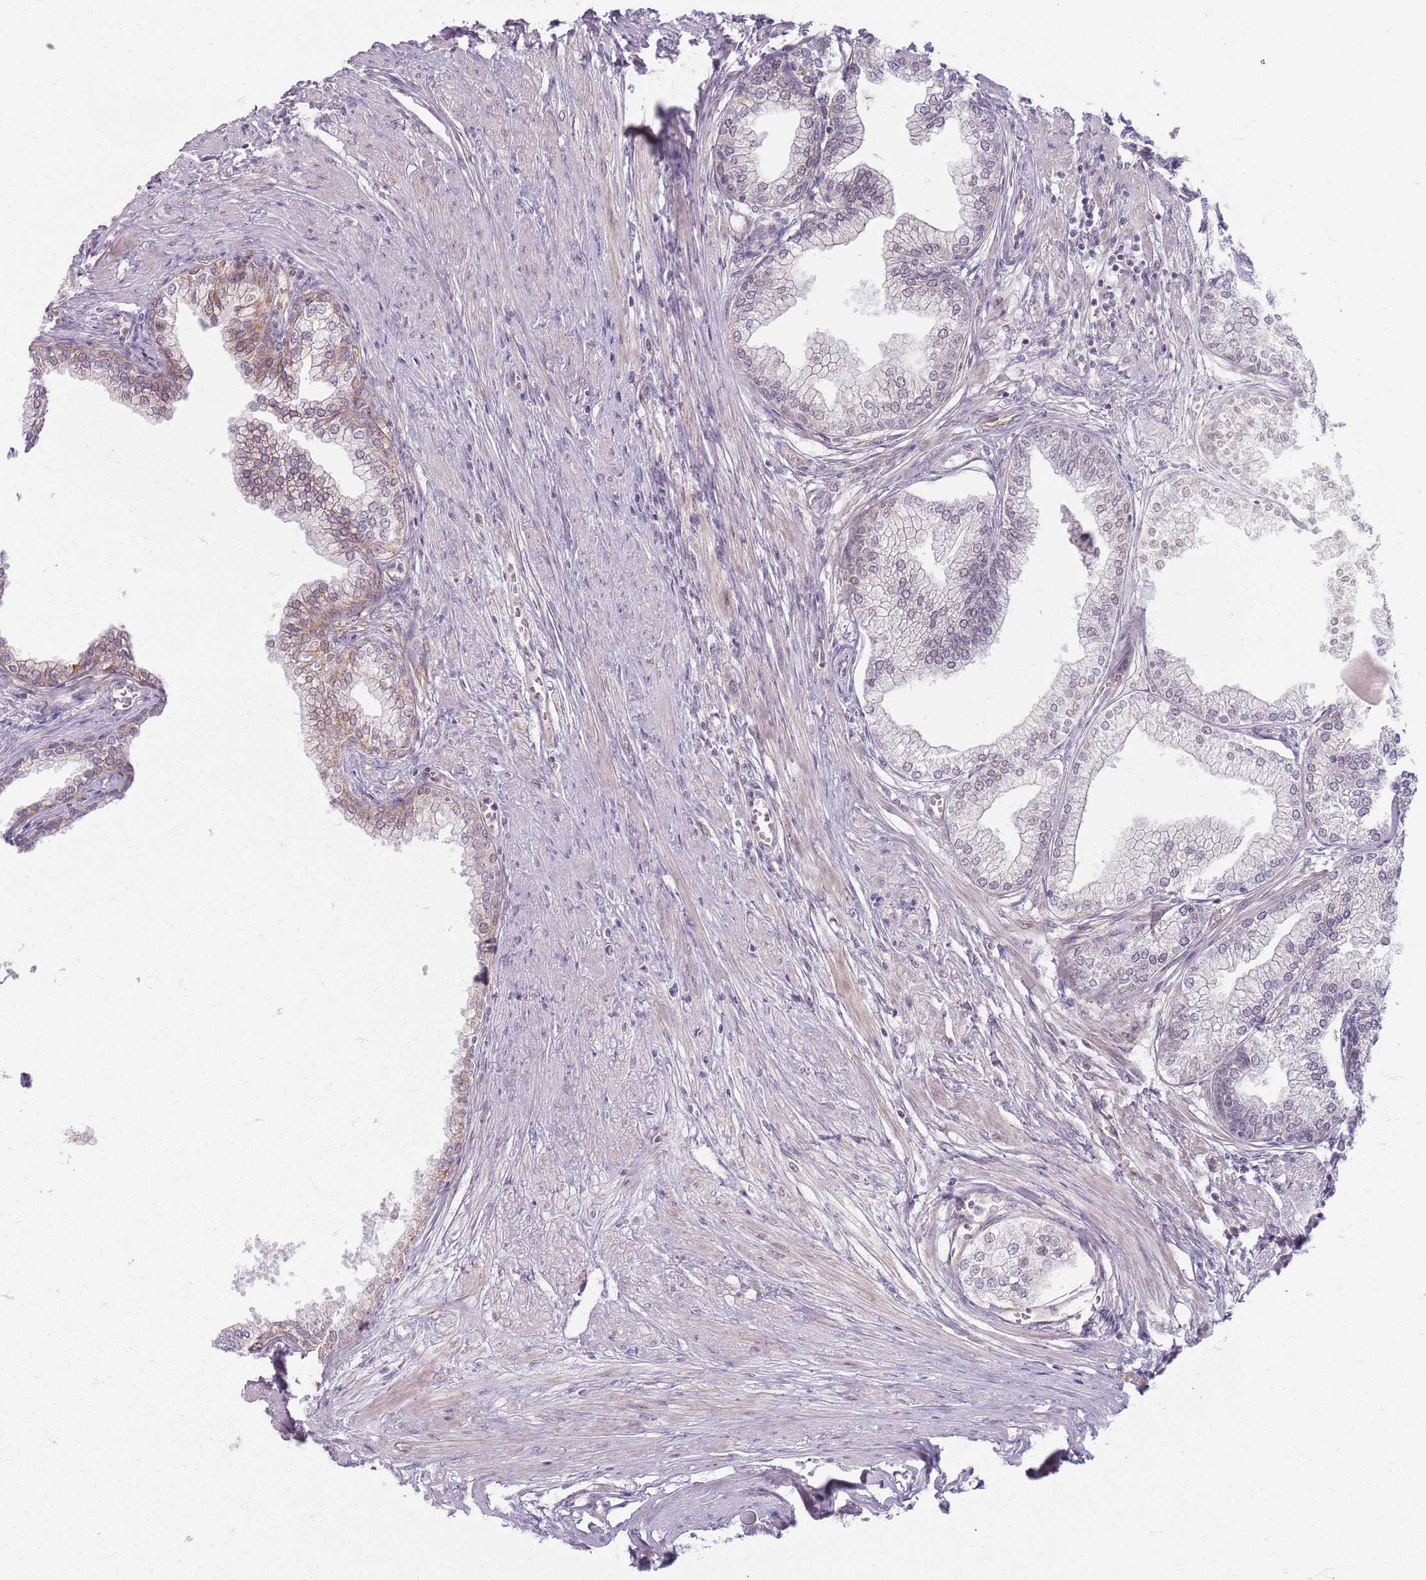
{"staining": {"intensity": "moderate", "quantity": "25%-75%", "location": "nuclear"}, "tissue": "prostate", "cell_type": "Glandular cells", "image_type": "normal", "snomed": [{"axis": "morphology", "description": "Normal tissue, NOS"}, {"axis": "morphology", "description": "Urothelial carcinoma, Low grade"}, {"axis": "topography", "description": "Urinary bladder"}, {"axis": "topography", "description": "Prostate"}], "caption": "Immunohistochemistry (IHC) of normal human prostate reveals medium levels of moderate nuclear expression in approximately 25%-75% of glandular cells. The staining is performed using DAB brown chromogen to label protein expression. The nuclei are counter-stained blue using hematoxylin.", "gene": "KCNA5", "patient": {"sex": "male", "age": 60}}